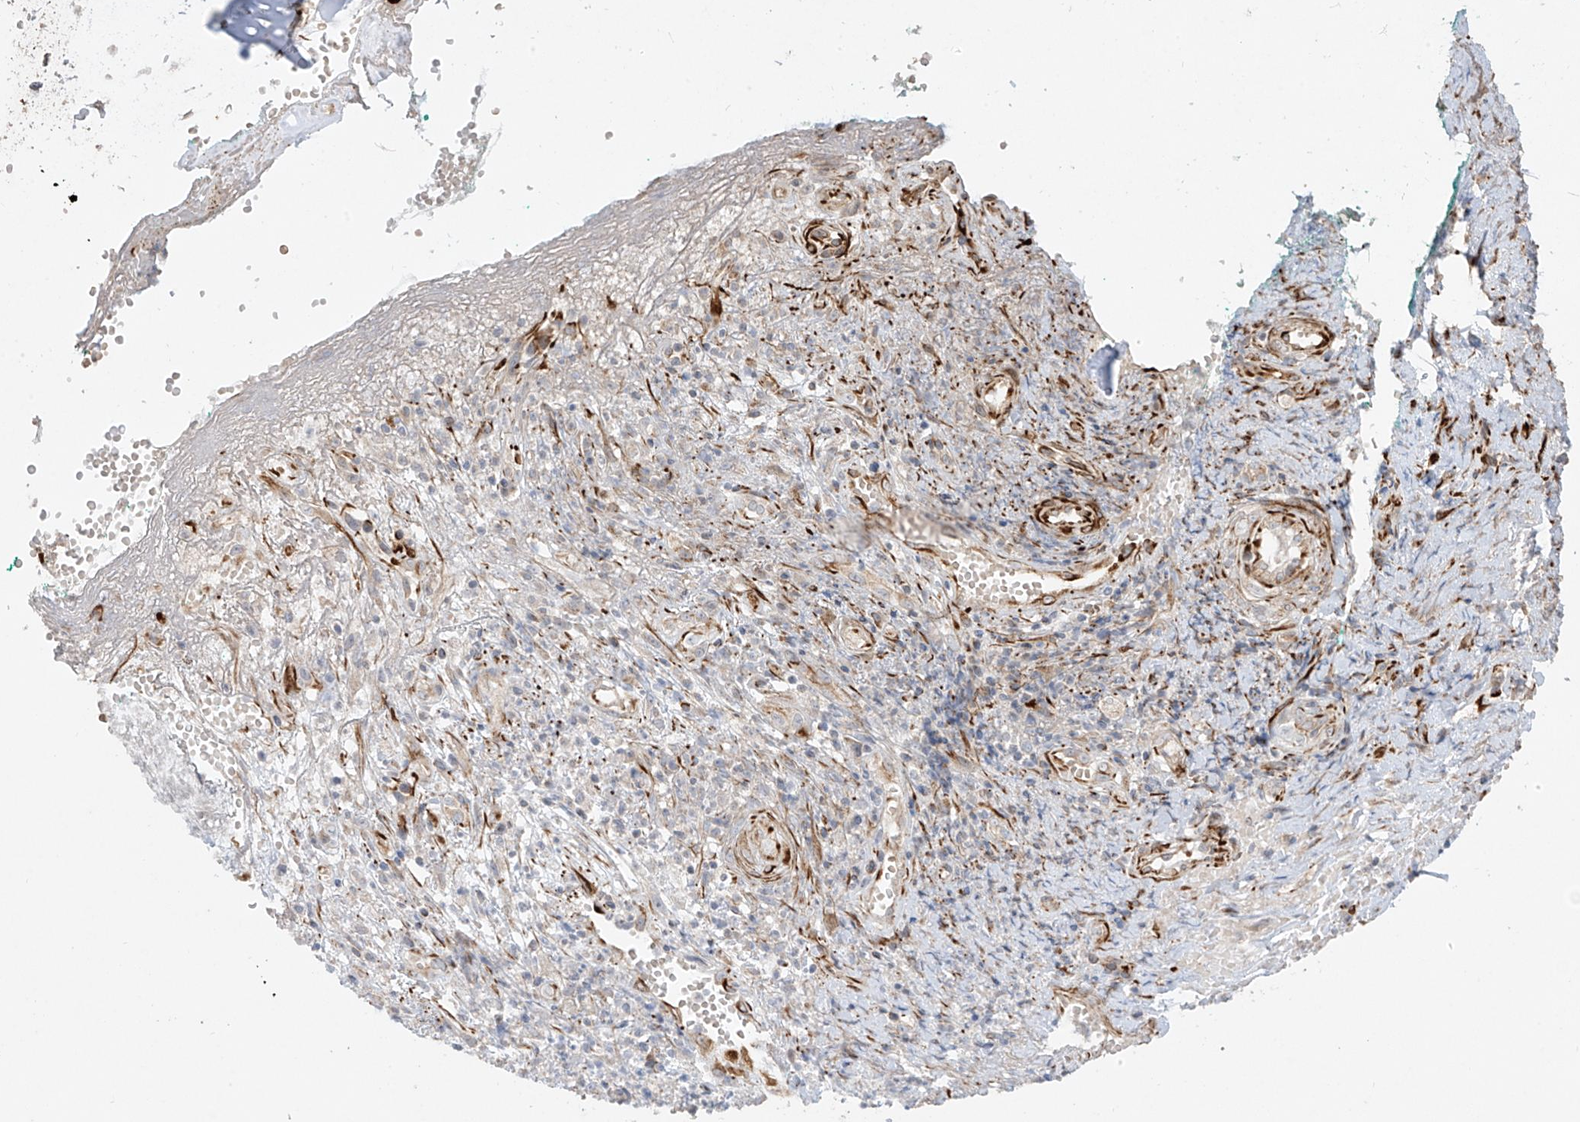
{"staining": {"intensity": "weak", "quantity": ">75%", "location": "cytoplasmic/membranous"}, "tissue": "adipose tissue", "cell_type": "Adipocytes", "image_type": "normal", "snomed": [{"axis": "morphology", "description": "Normal tissue, NOS"}, {"axis": "morphology", "description": "Basal cell carcinoma"}, {"axis": "topography", "description": "Cartilage tissue"}, {"axis": "topography", "description": "Nasopharynx"}, {"axis": "topography", "description": "Oral tissue"}], "caption": "Human adipose tissue stained with a brown dye exhibits weak cytoplasmic/membranous positive positivity in approximately >75% of adipocytes.", "gene": "DCDC2", "patient": {"sex": "female", "age": 77}}